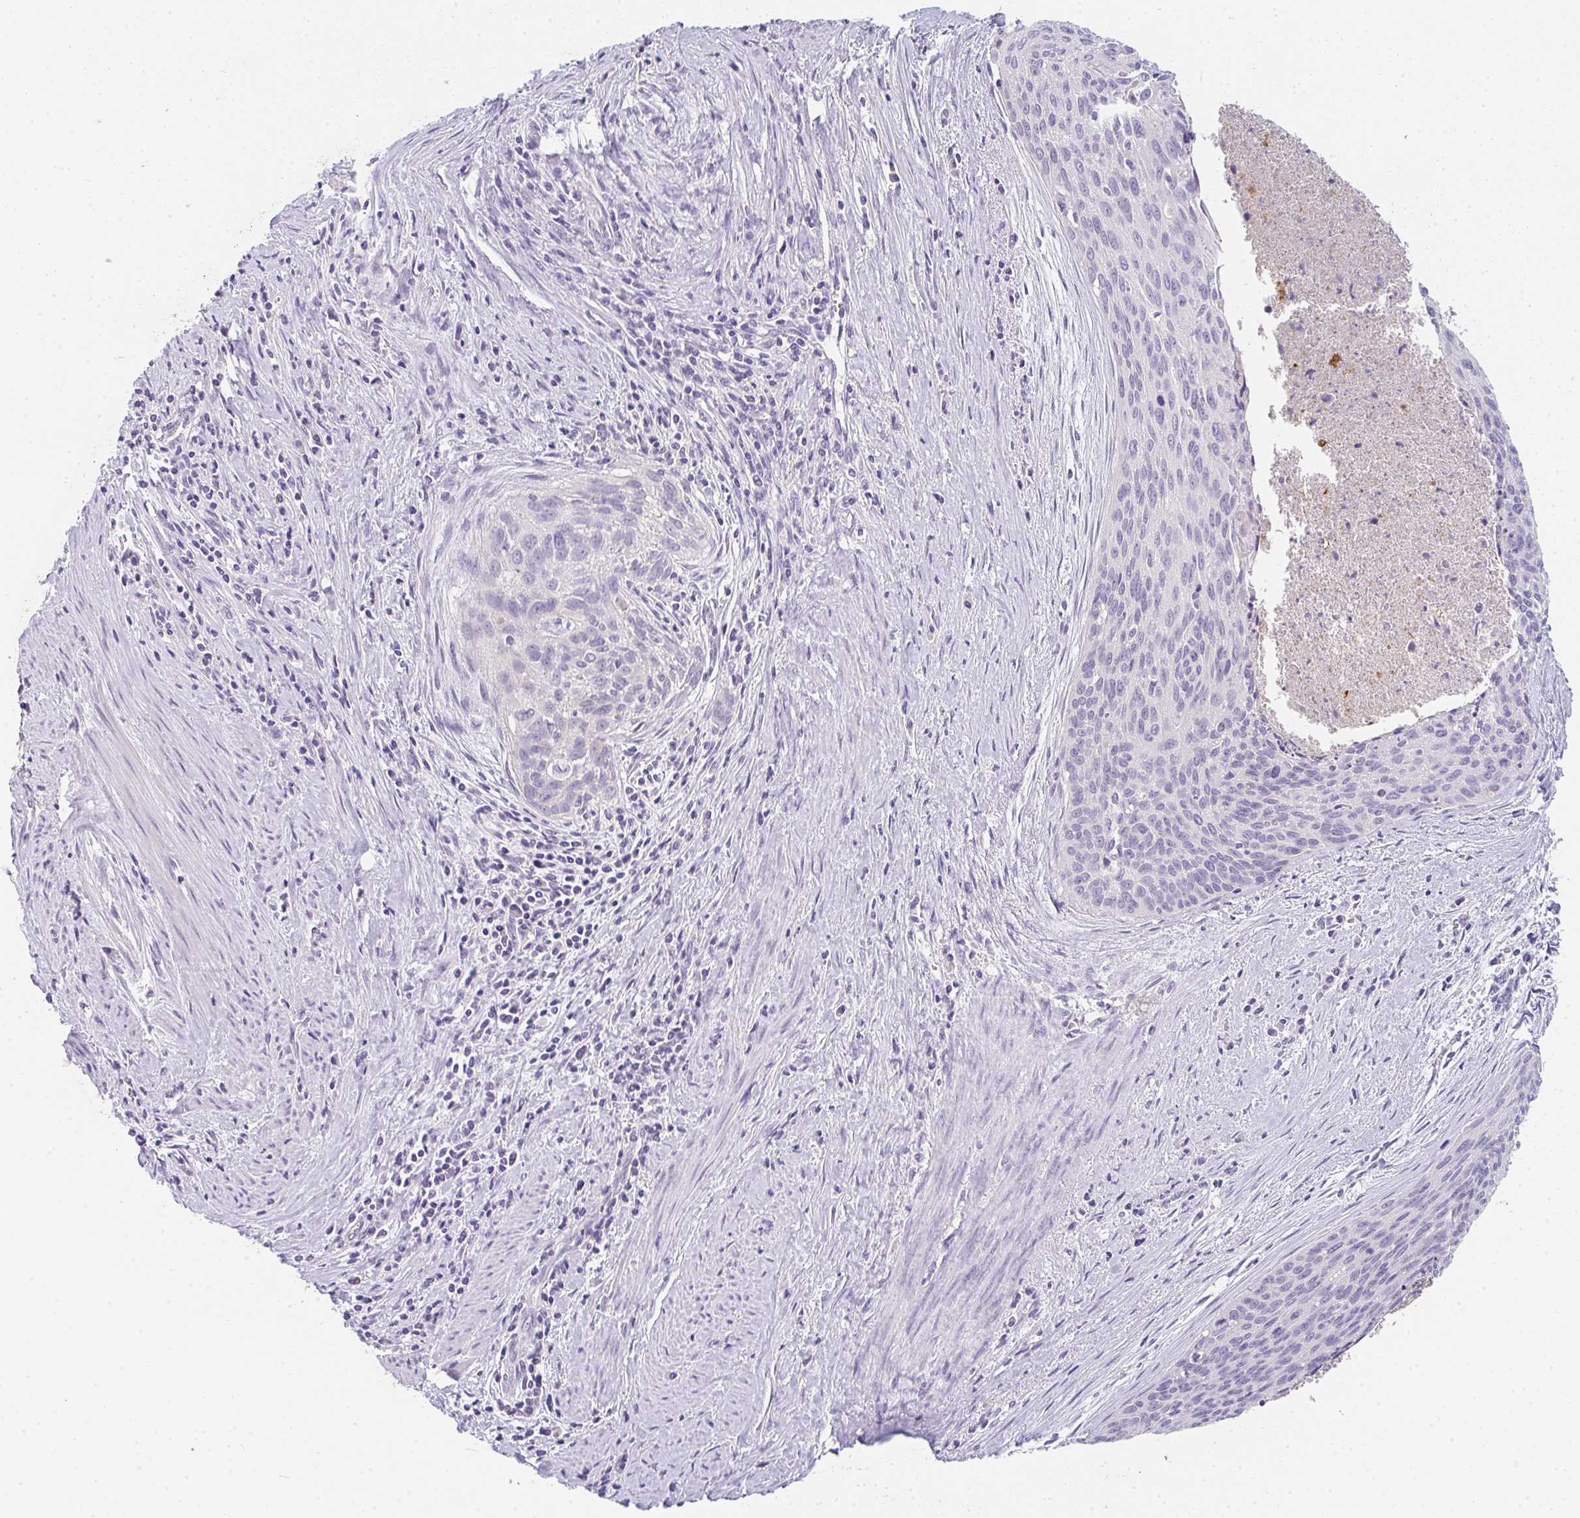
{"staining": {"intensity": "negative", "quantity": "none", "location": "none"}, "tissue": "cervical cancer", "cell_type": "Tumor cells", "image_type": "cancer", "snomed": [{"axis": "morphology", "description": "Squamous cell carcinoma, NOS"}, {"axis": "topography", "description": "Cervix"}], "caption": "This is a micrograph of immunohistochemistry staining of cervical squamous cell carcinoma, which shows no expression in tumor cells.", "gene": "C1QTNF8", "patient": {"sex": "female", "age": 55}}